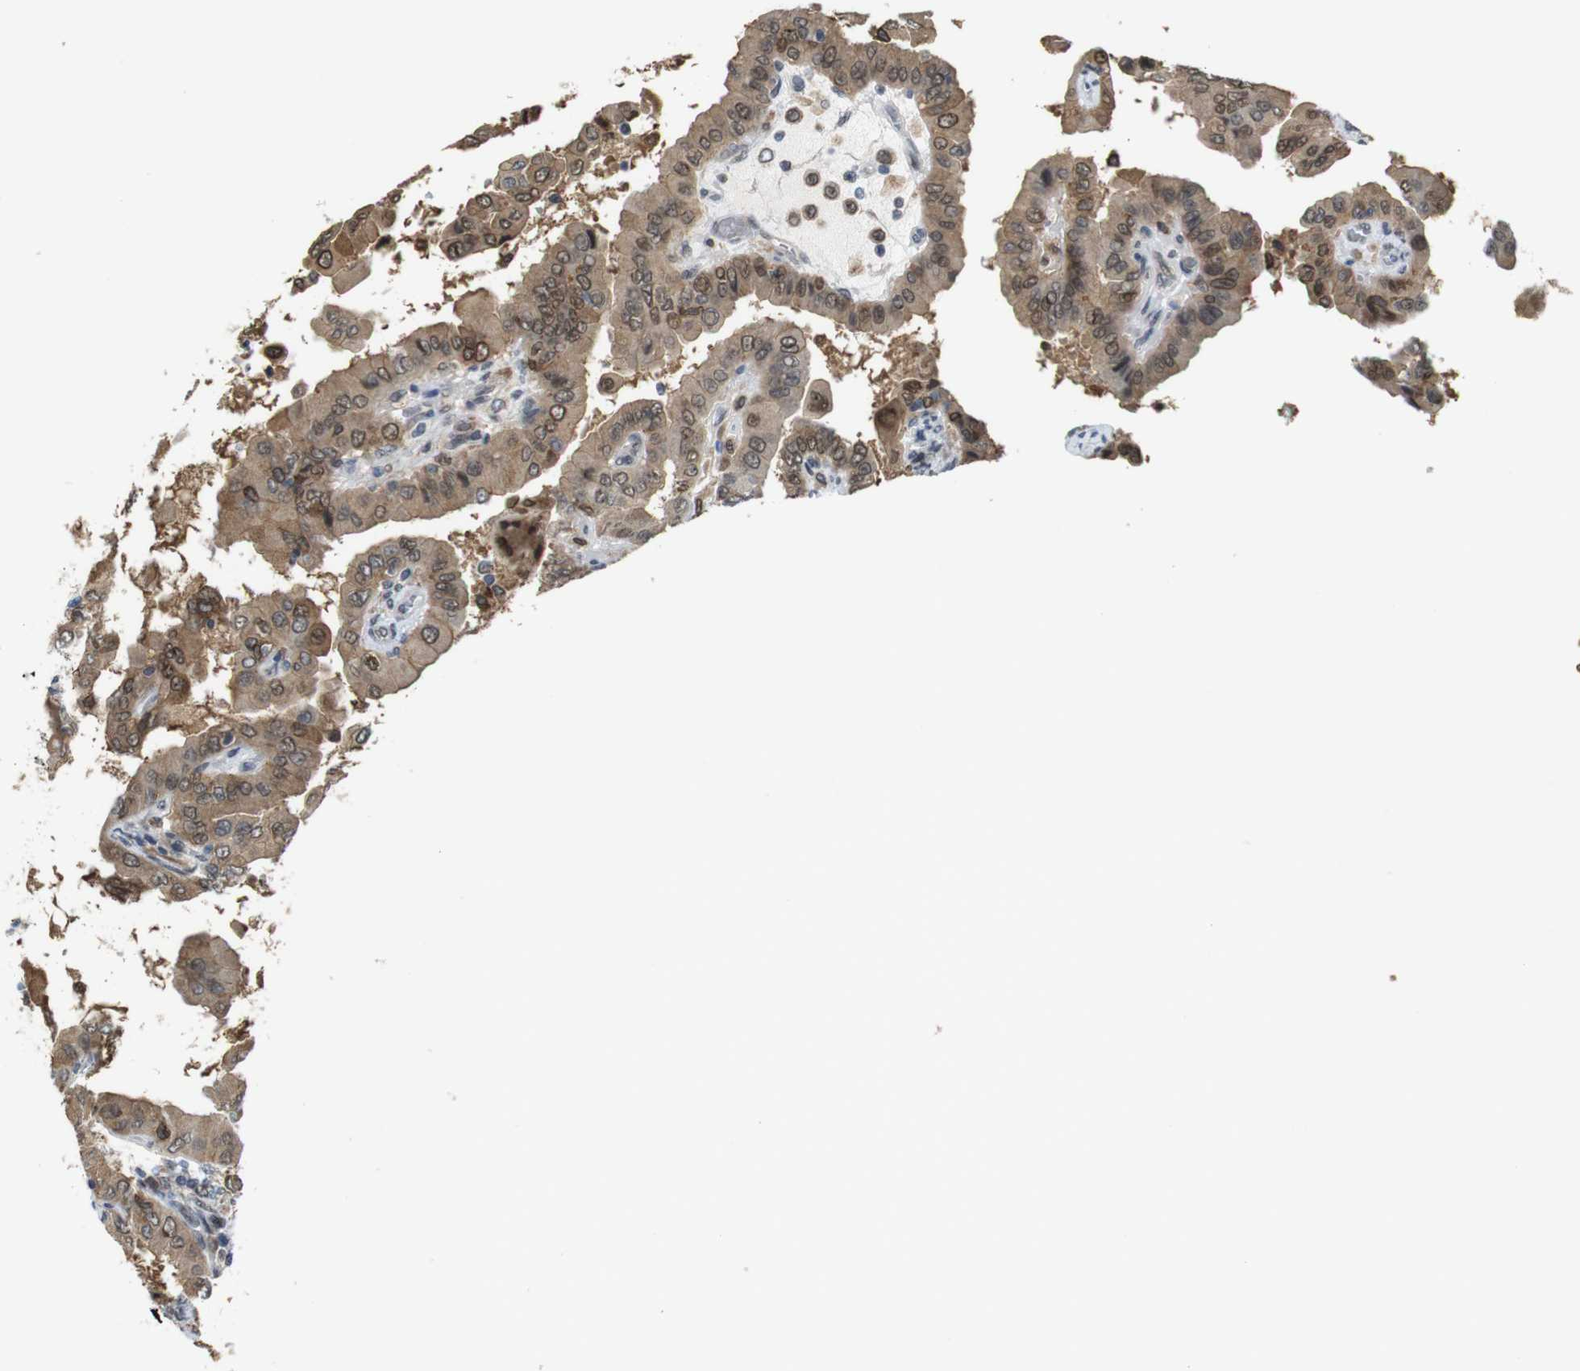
{"staining": {"intensity": "moderate", "quantity": ">75%", "location": "cytoplasmic/membranous,nuclear"}, "tissue": "thyroid cancer", "cell_type": "Tumor cells", "image_type": "cancer", "snomed": [{"axis": "morphology", "description": "Papillary adenocarcinoma, NOS"}, {"axis": "topography", "description": "Thyroid gland"}], "caption": "Protein staining by immunohistochemistry (IHC) displays moderate cytoplasmic/membranous and nuclear staining in about >75% of tumor cells in thyroid cancer. (IHC, brightfield microscopy, high magnification).", "gene": "PNMA8A", "patient": {"sex": "male", "age": 33}}